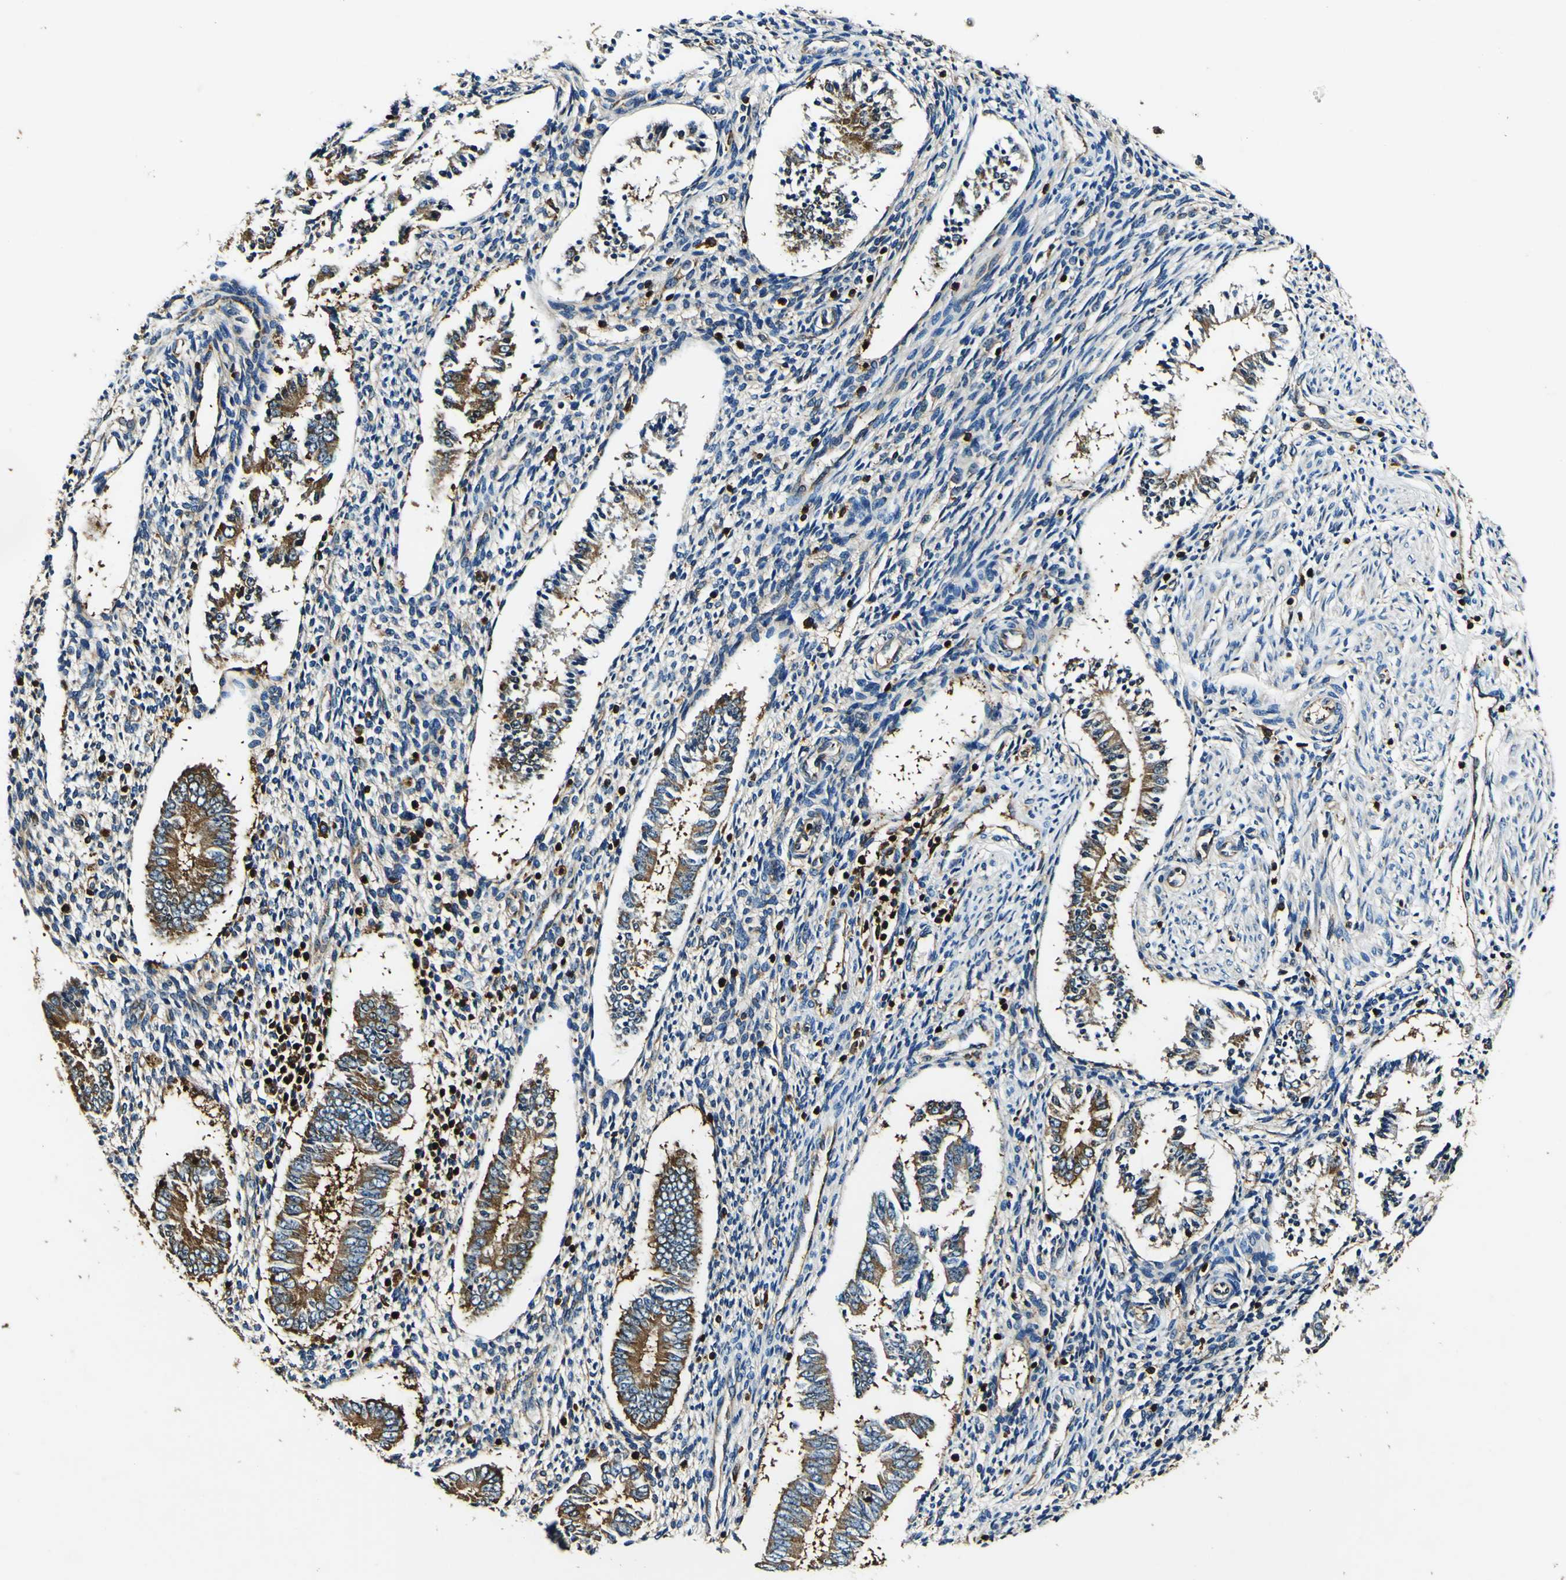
{"staining": {"intensity": "strong", "quantity": "<25%", "location": "cytoplasmic/membranous"}, "tissue": "endometrium", "cell_type": "Cells in endometrial stroma", "image_type": "normal", "snomed": [{"axis": "morphology", "description": "Normal tissue, NOS"}, {"axis": "topography", "description": "Endometrium"}], "caption": "This histopathology image demonstrates immunohistochemistry (IHC) staining of unremarkable human endometrium, with medium strong cytoplasmic/membranous positivity in about <25% of cells in endometrial stroma.", "gene": "RHOT2", "patient": {"sex": "female", "age": 42}}